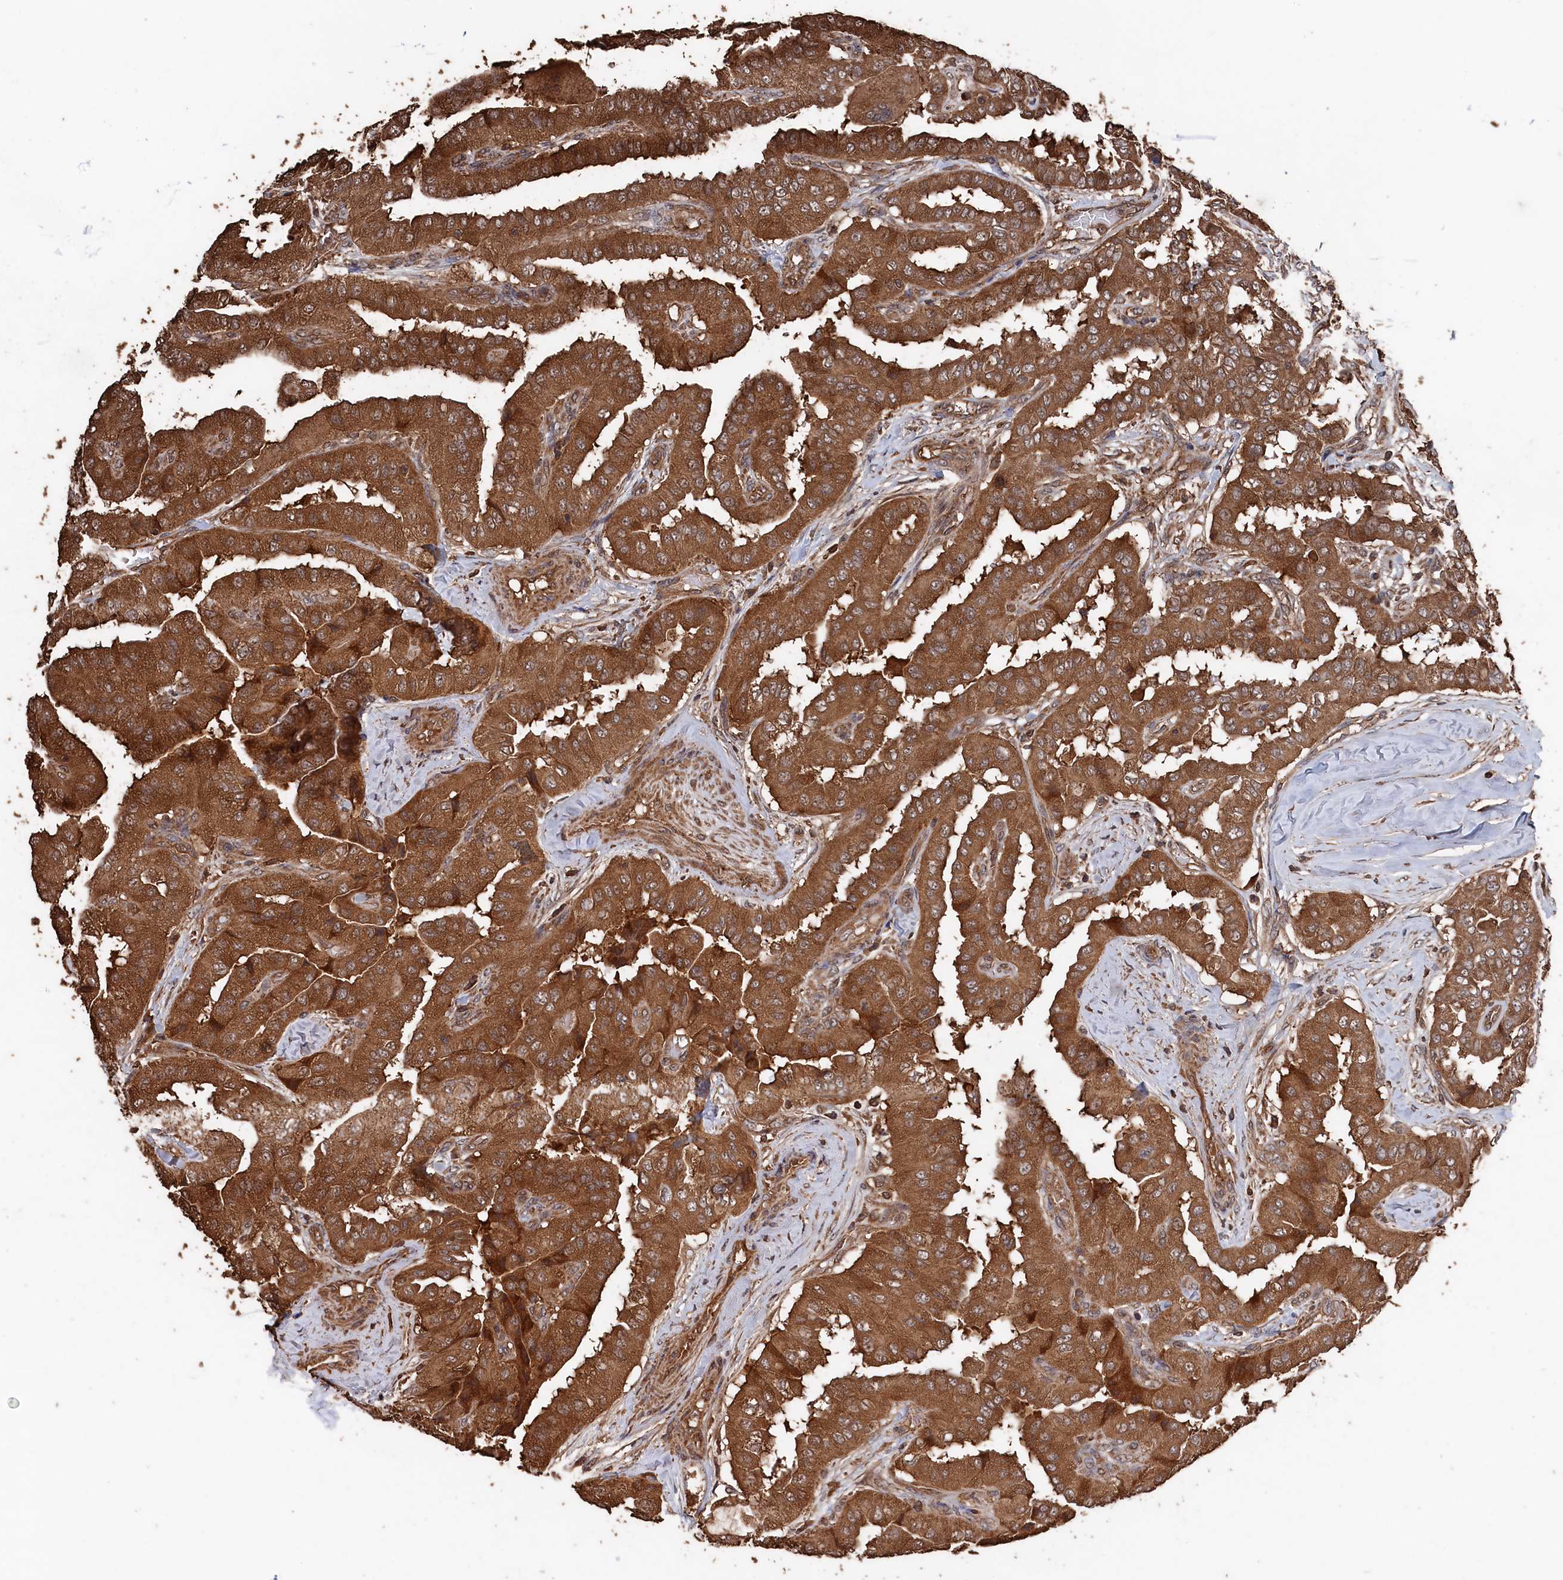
{"staining": {"intensity": "strong", "quantity": ">75%", "location": "cytoplasmic/membranous"}, "tissue": "thyroid cancer", "cell_type": "Tumor cells", "image_type": "cancer", "snomed": [{"axis": "morphology", "description": "Papillary adenocarcinoma, NOS"}, {"axis": "topography", "description": "Thyroid gland"}], "caption": "Immunohistochemistry staining of papillary adenocarcinoma (thyroid), which shows high levels of strong cytoplasmic/membranous positivity in approximately >75% of tumor cells indicating strong cytoplasmic/membranous protein positivity. The staining was performed using DAB (brown) for protein detection and nuclei were counterstained in hematoxylin (blue).", "gene": "SNX33", "patient": {"sex": "female", "age": 59}}